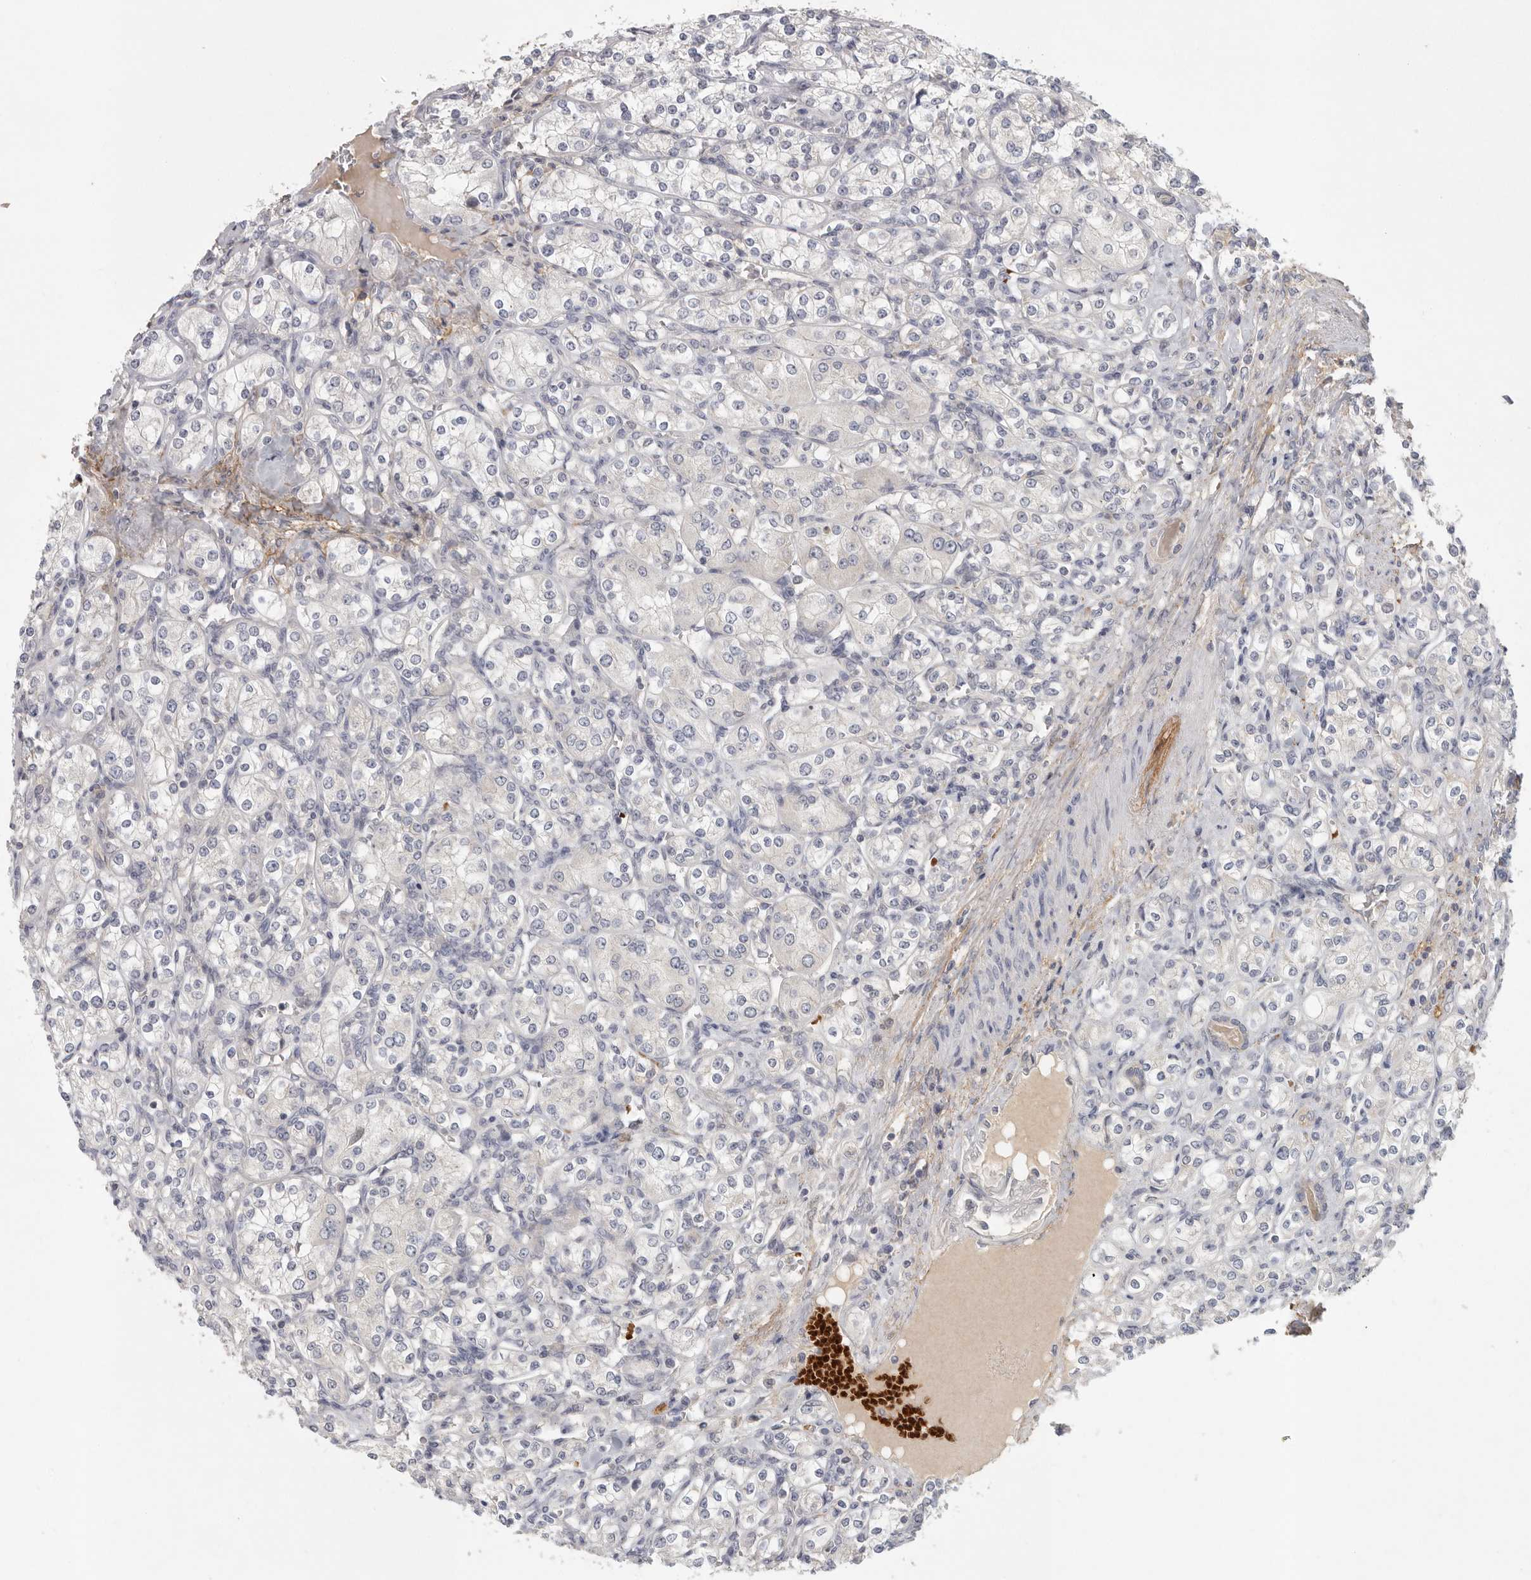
{"staining": {"intensity": "negative", "quantity": "none", "location": "none"}, "tissue": "renal cancer", "cell_type": "Tumor cells", "image_type": "cancer", "snomed": [{"axis": "morphology", "description": "Adenocarcinoma, NOS"}, {"axis": "topography", "description": "Kidney"}], "caption": "There is no significant staining in tumor cells of renal cancer (adenocarcinoma).", "gene": "CFAP298", "patient": {"sex": "male", "age": 77}}